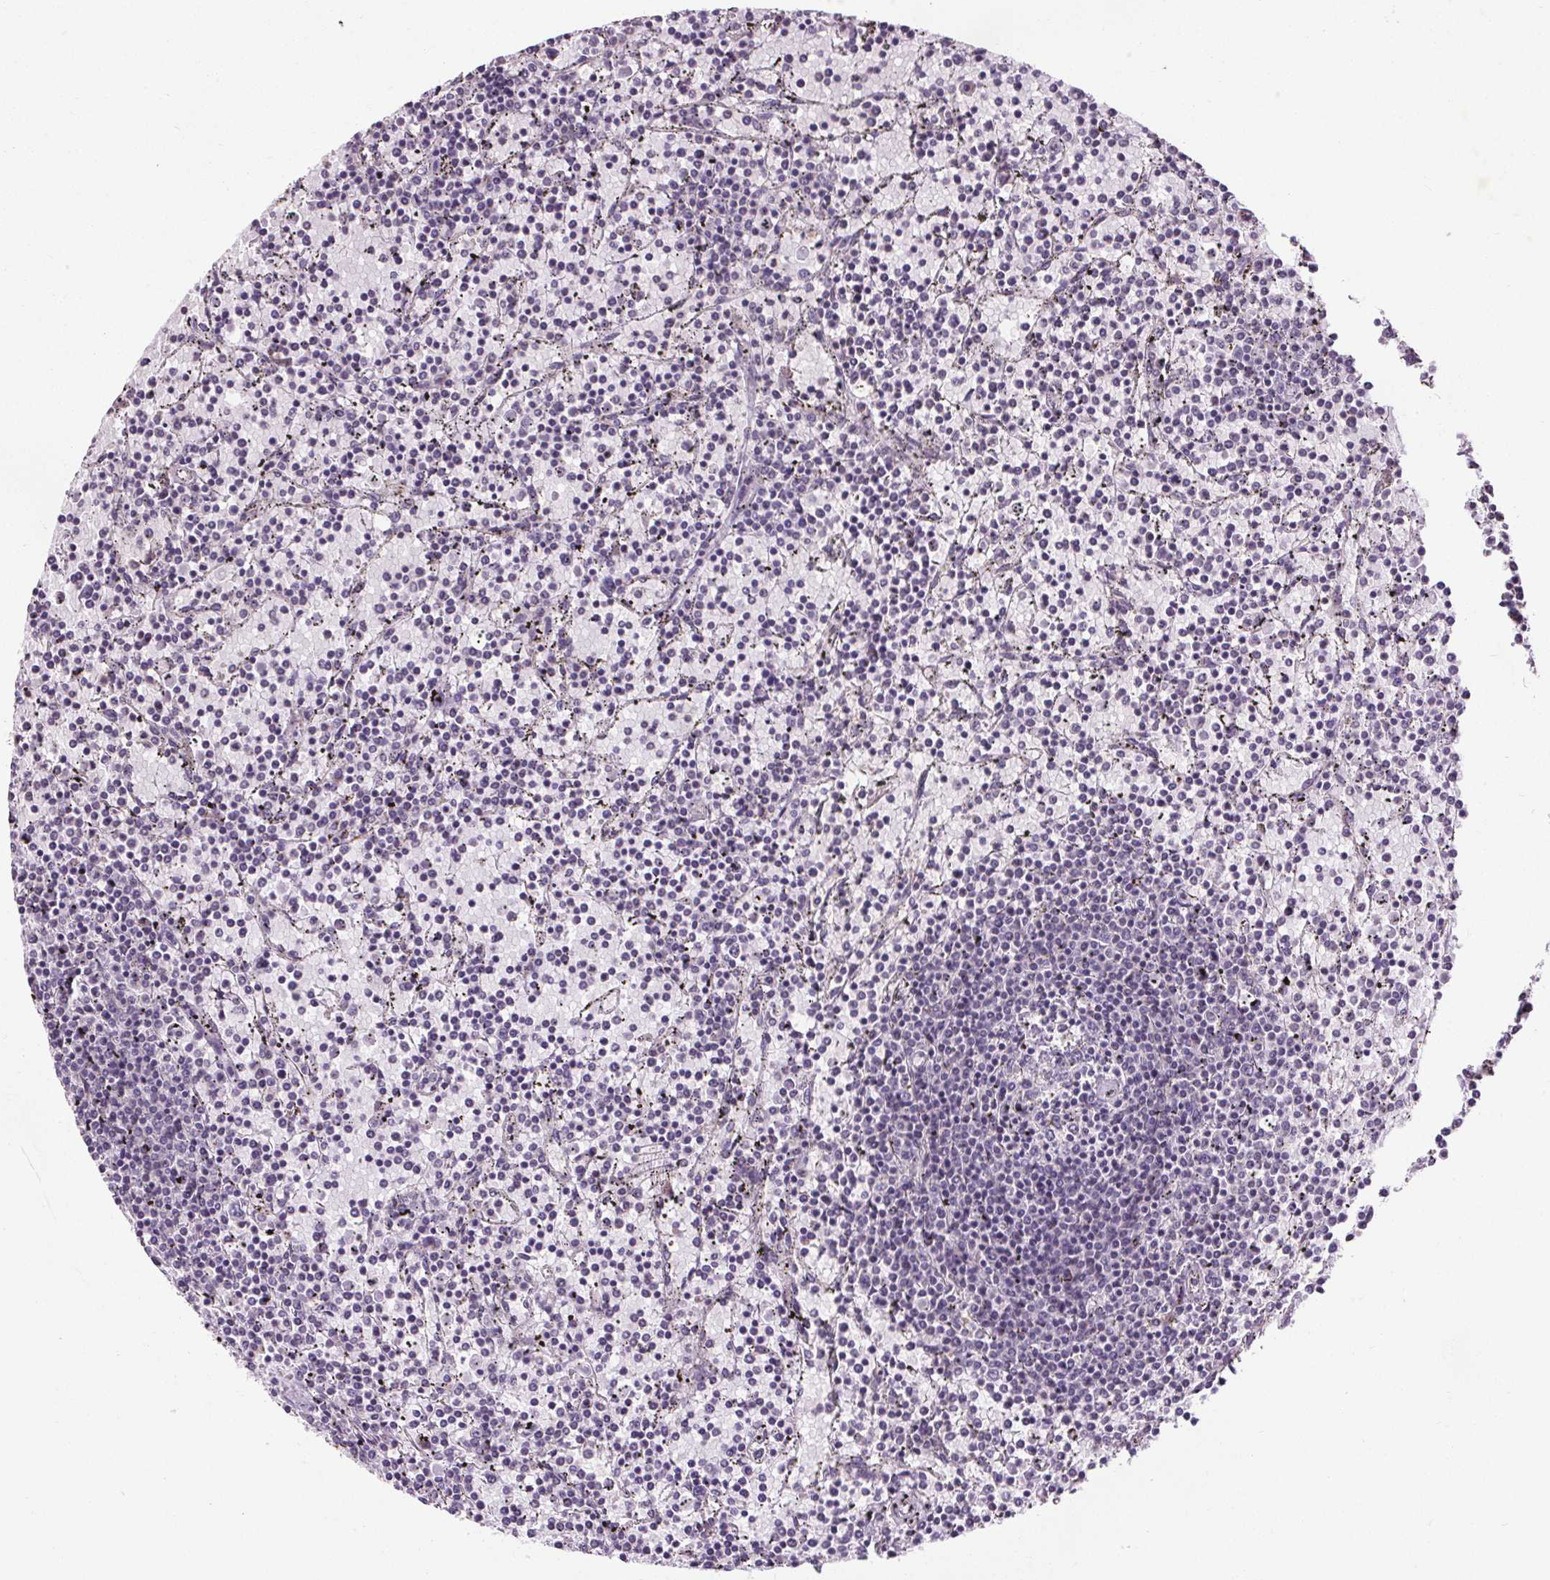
{"staining": {"intensity": "negative", "quantity": "none", "location": "none"}, "tissue": "lymphoma", "cell_type": "Tumor cells", "image_type": "cancer", "snomed": [{"axis": "morphology", "description": "Malignant lymphoma, non-Hodgkin's type, Low grade"}, {"axis": "topography", "description": "Spleen"}], "caption": "This is a micrograph of IHC staining of lymphoma, which shows no positivity in tumor cells.", "gene": "SLC2A9", "patient": {"sex": "female", "age": 77}}